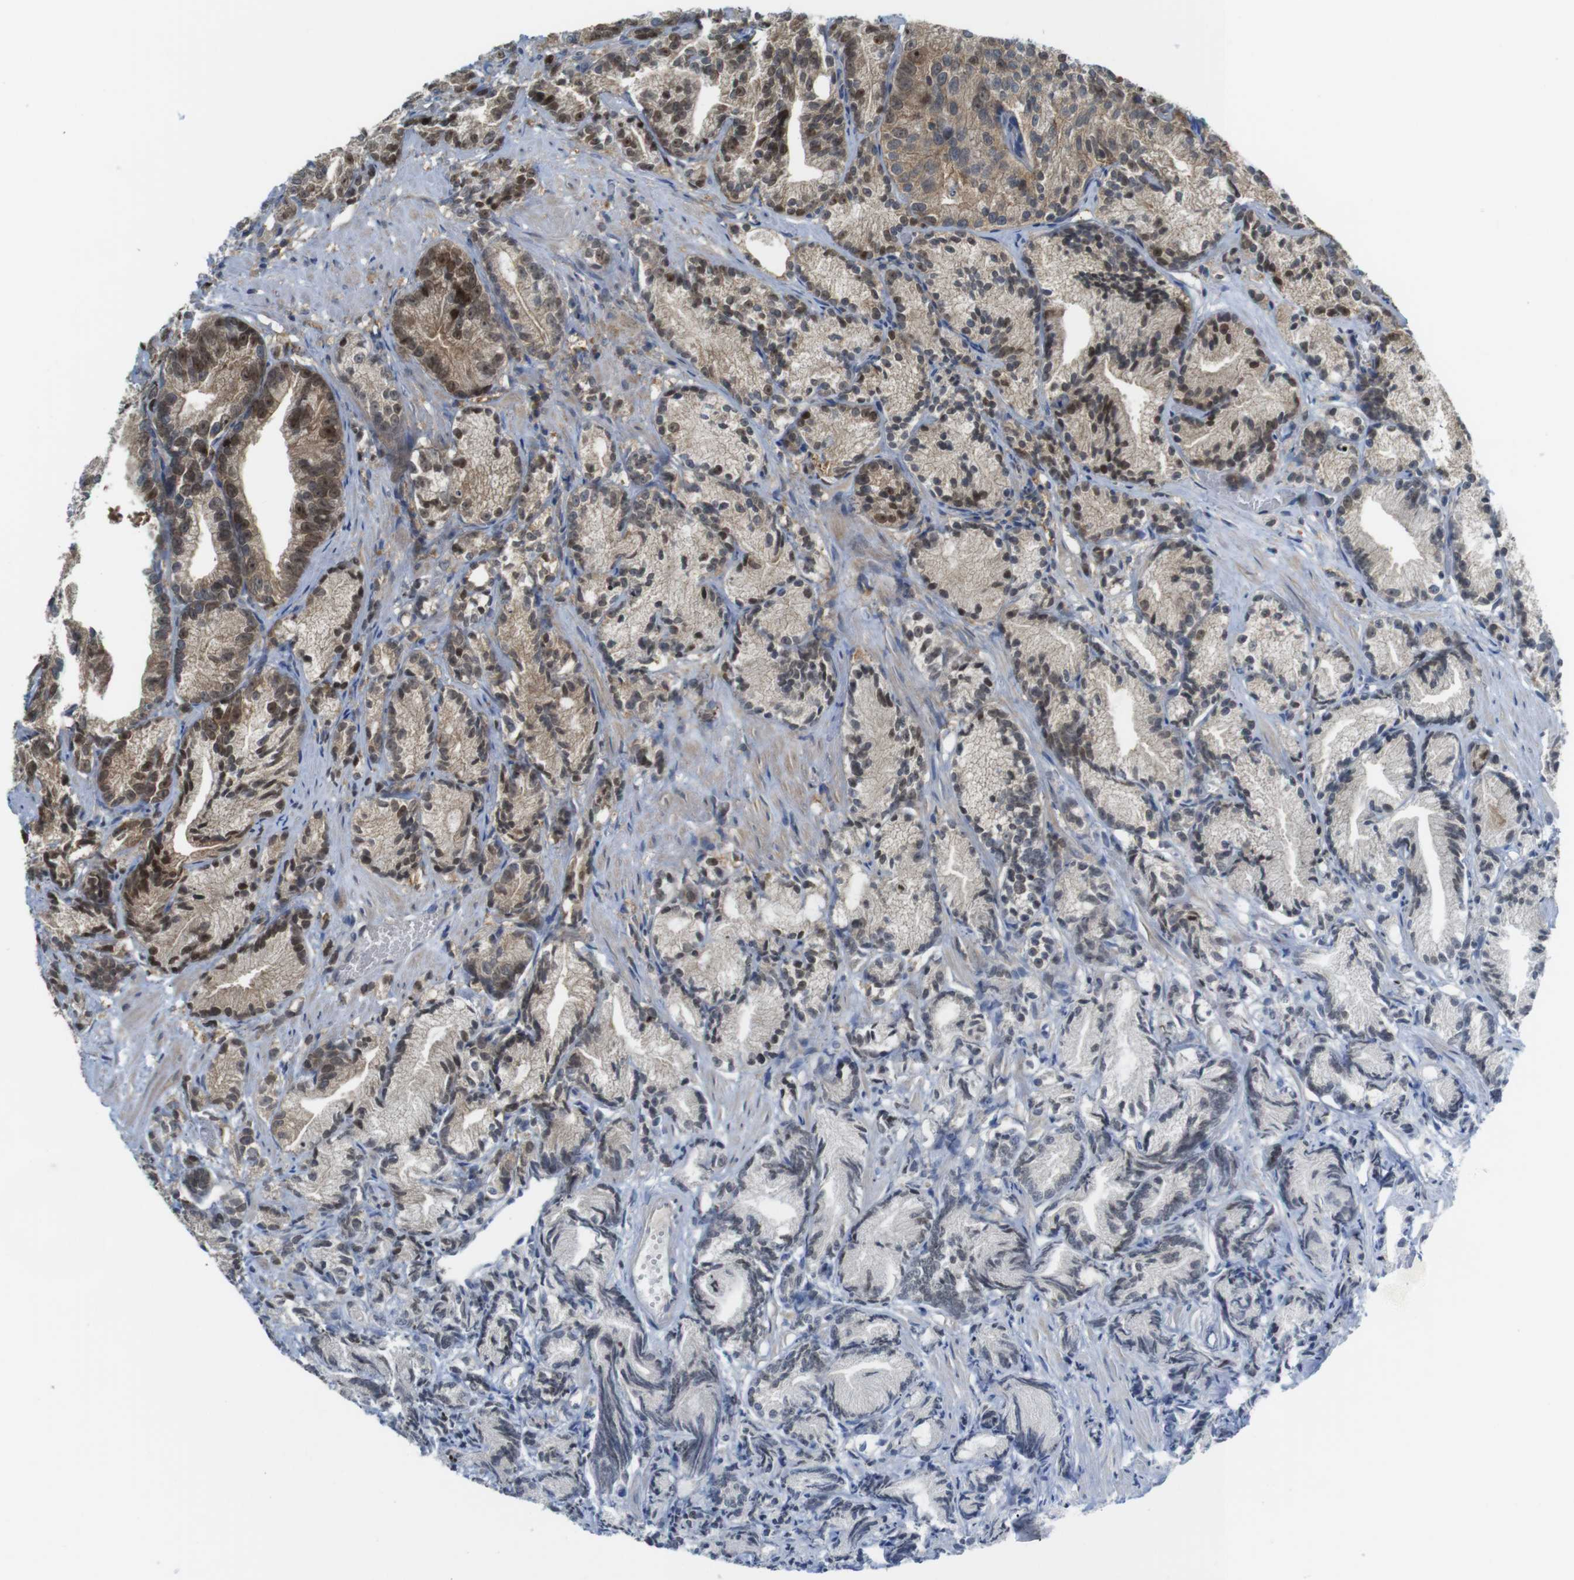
{"staining": {"intensity": "strong", "quantity": "<25%", "location": "cytoplasmic/membranous,nuclear"}, "tissue": "prostate cancer", "cell_type": "Tumor cells", "image_type": "cancer", "snomed": [{"axis": "morphology", "description": "Adenocarcinoma, Low grade"}, {"axis": "topography", "description": "Prostate"}], "caption": "This is an image of IHC staining of prostate cancer (adenocarcinoma (low-grade)), which shows strong positivity in the cytoplasmic/membranous and nuclear of tumor cells.", "gene": "RCC1", "patient": {"sex": "male", "age": 89}}